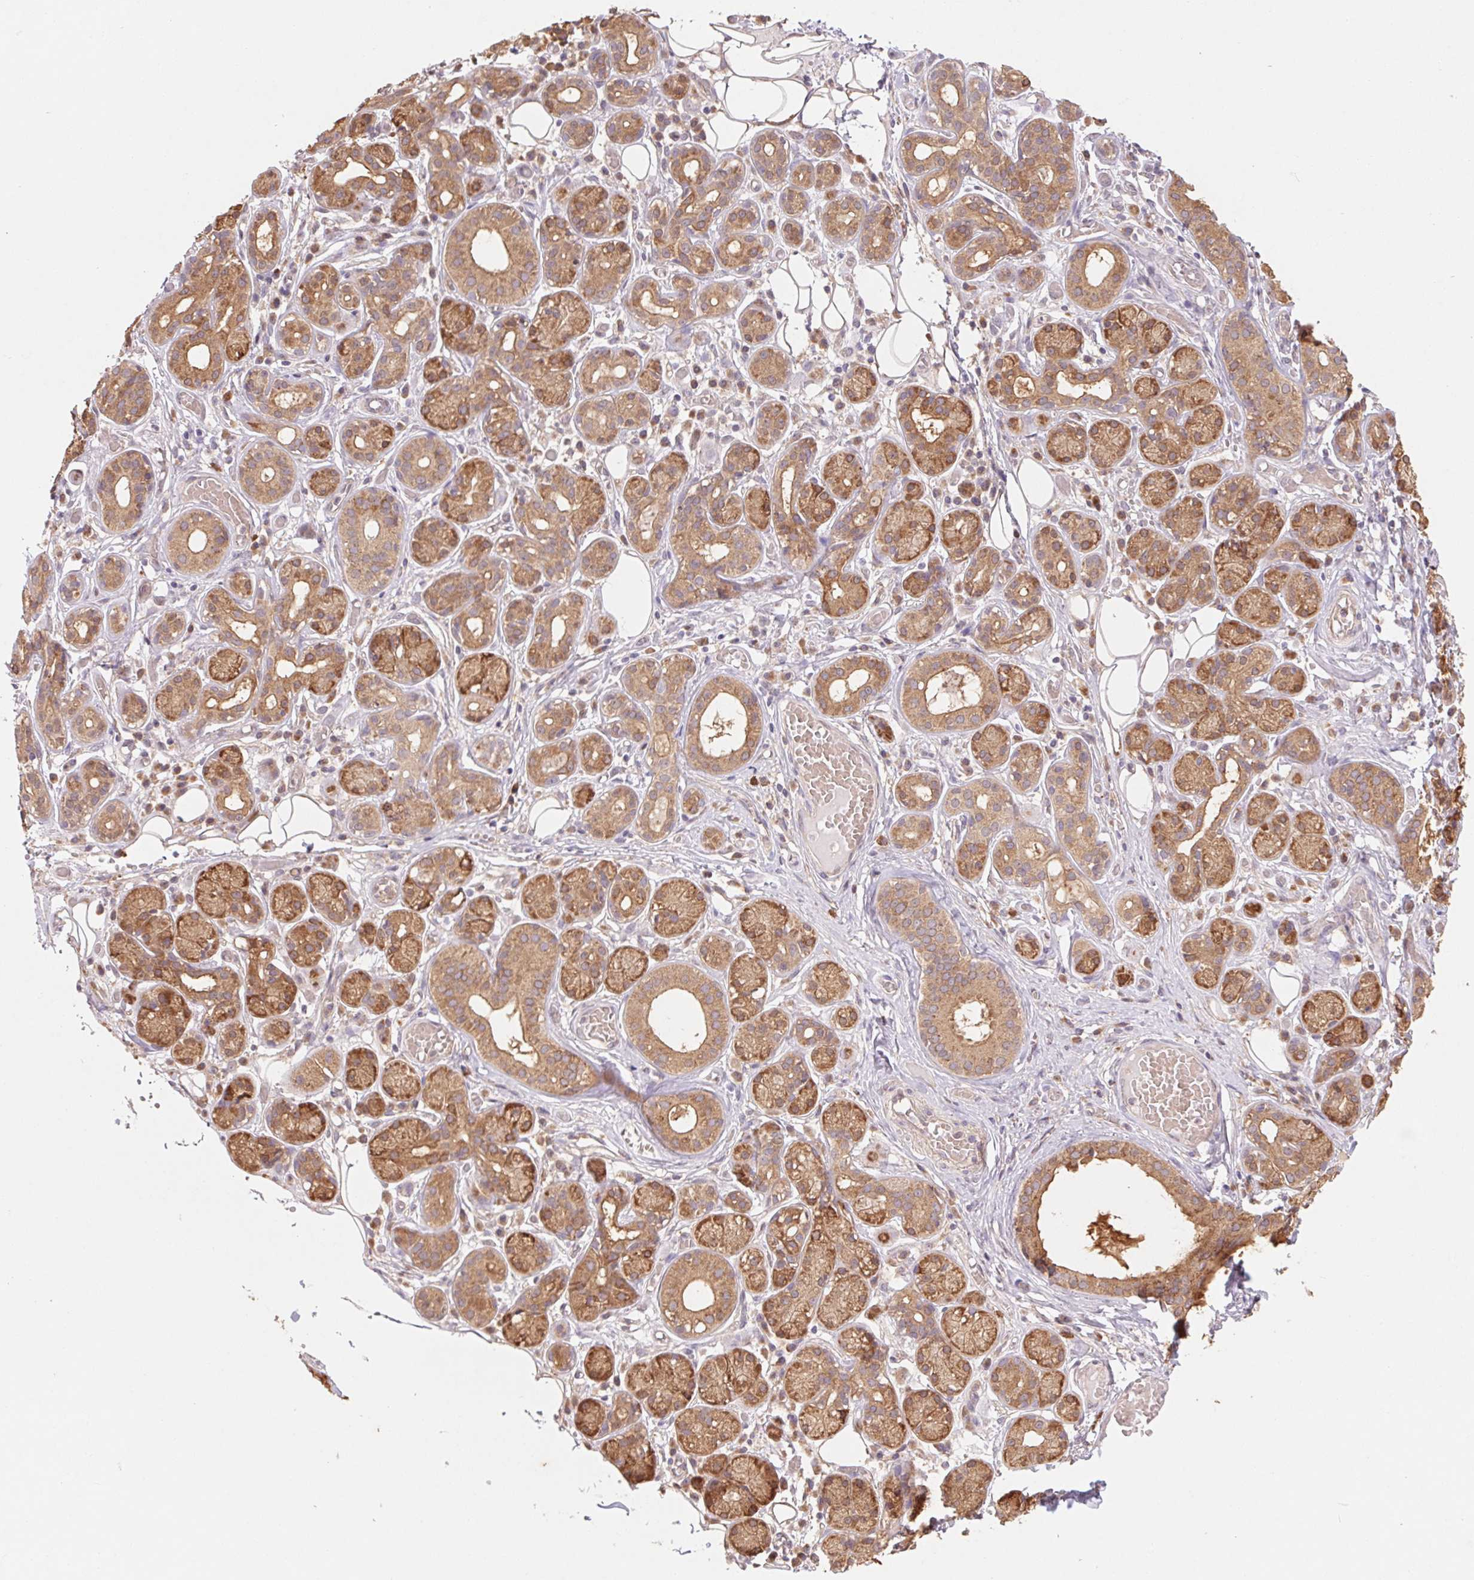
{"staining": {"intensity": "moderate", "quantity": ">75%", "location": "cytoplasmic/membranous"}, "tissue": "salivary gland", "cell_type": "Glandular cells", "image_type": "normal", "snomed": [{"axis": "morphology", "description": "Normal tissue, NOS"}, {"axis": "topography", "description": "Salivary gland"}, {"axis": "topography", "description": "Peripheral nerve tissue"}], "caption": "DAB immunohistochemical staining of normal salivary gland reveals moderate cytoplasmic/membranous protein staining in approximately >75% of glandular cells.", "gene": "RRM1", "patient": {"sex": "male", "age": 71}}